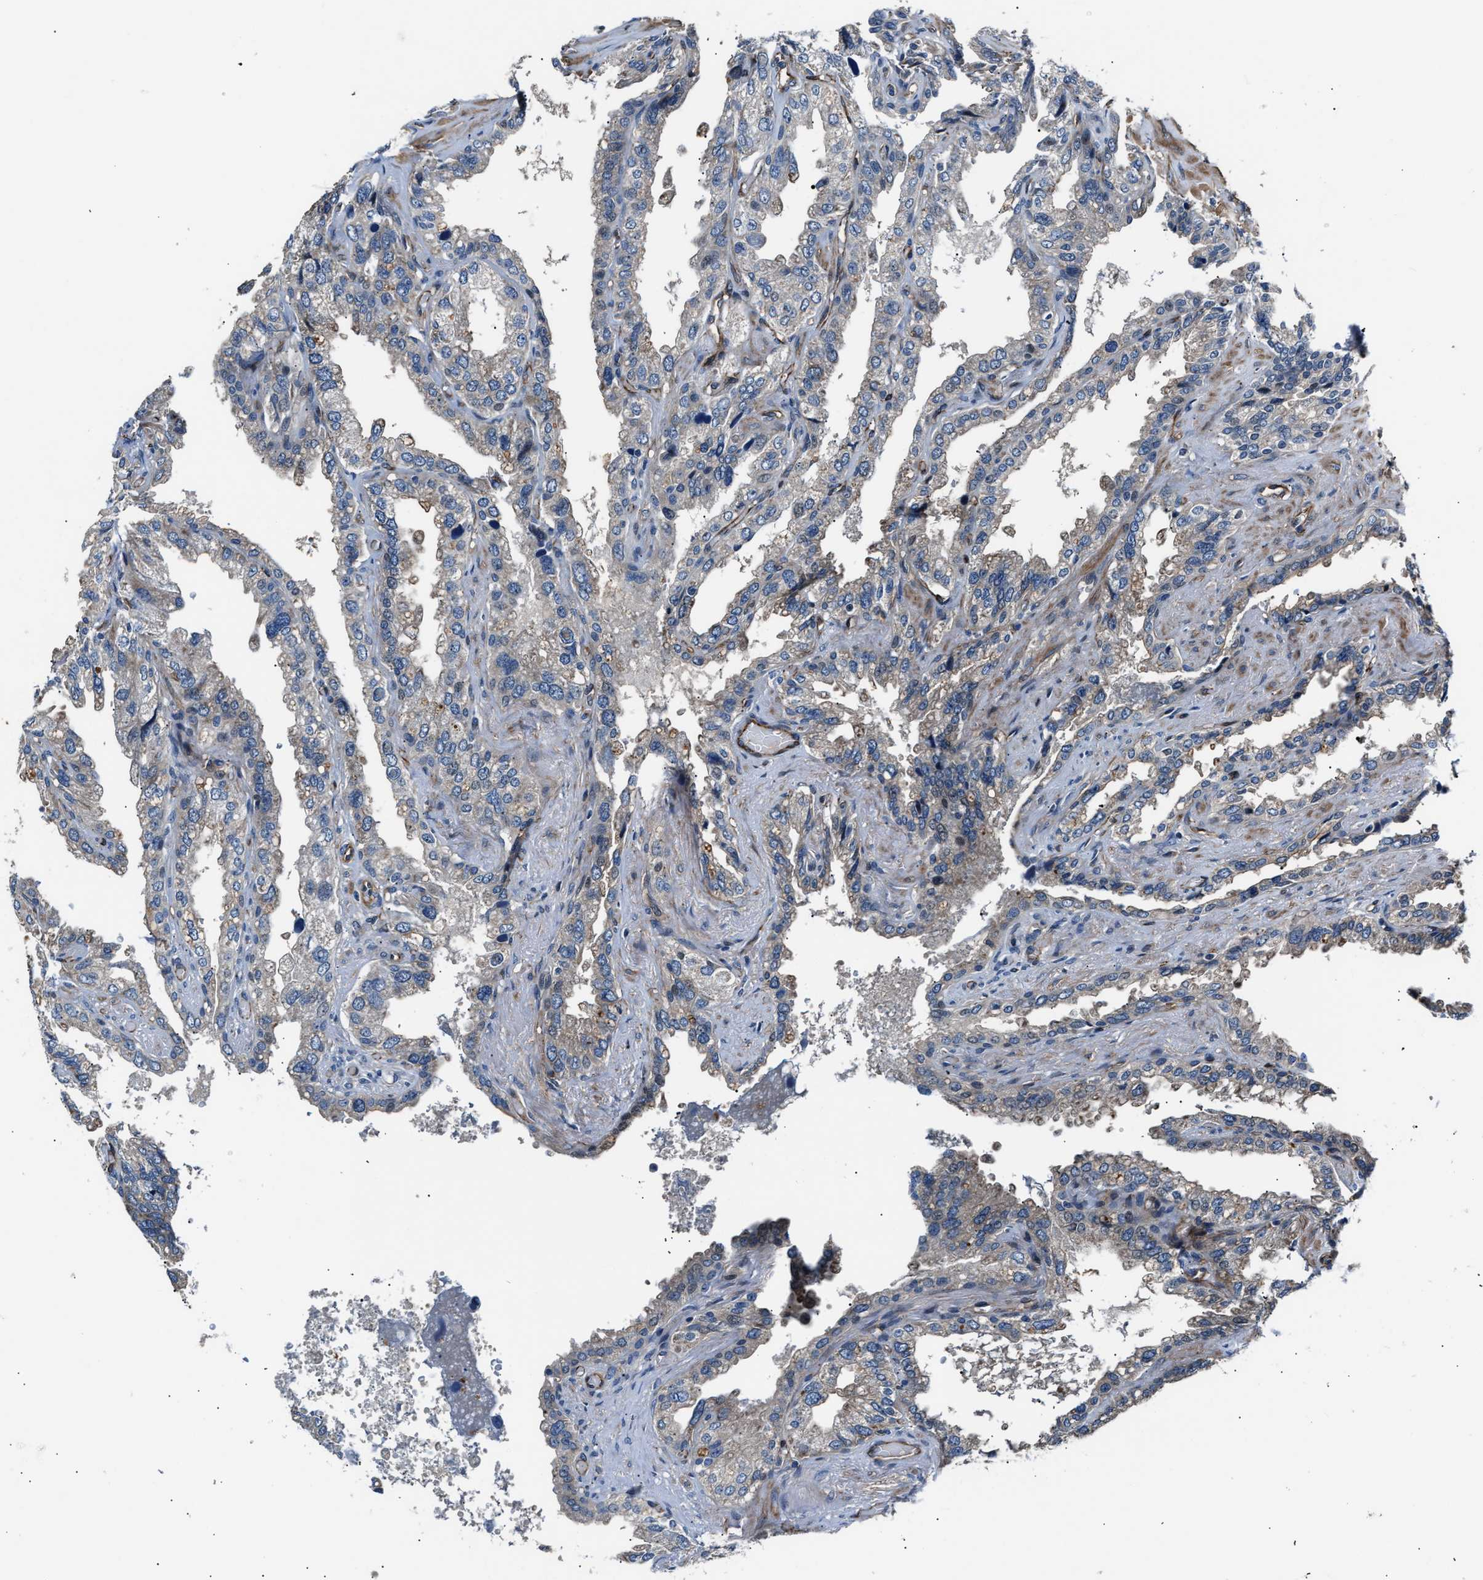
{"staining": {"intensity": "negative", "quantity": "none", "location": "none"}, "tissue": "seminal vesicle", "cell_type": "Glandular cells", "image_type": "normal", "snomed": [{"axis": "morphology", "description": "Normal tissue, NOS"}, {"axis": "topography", "description": "Seminal veicle"}], "caption": "This is an IHC photomicrograph of normal seminal vesicle. There is no staining in glandular cells.", "gene": "MPDZ", "patient": {"sex": "male", "age": 68}}